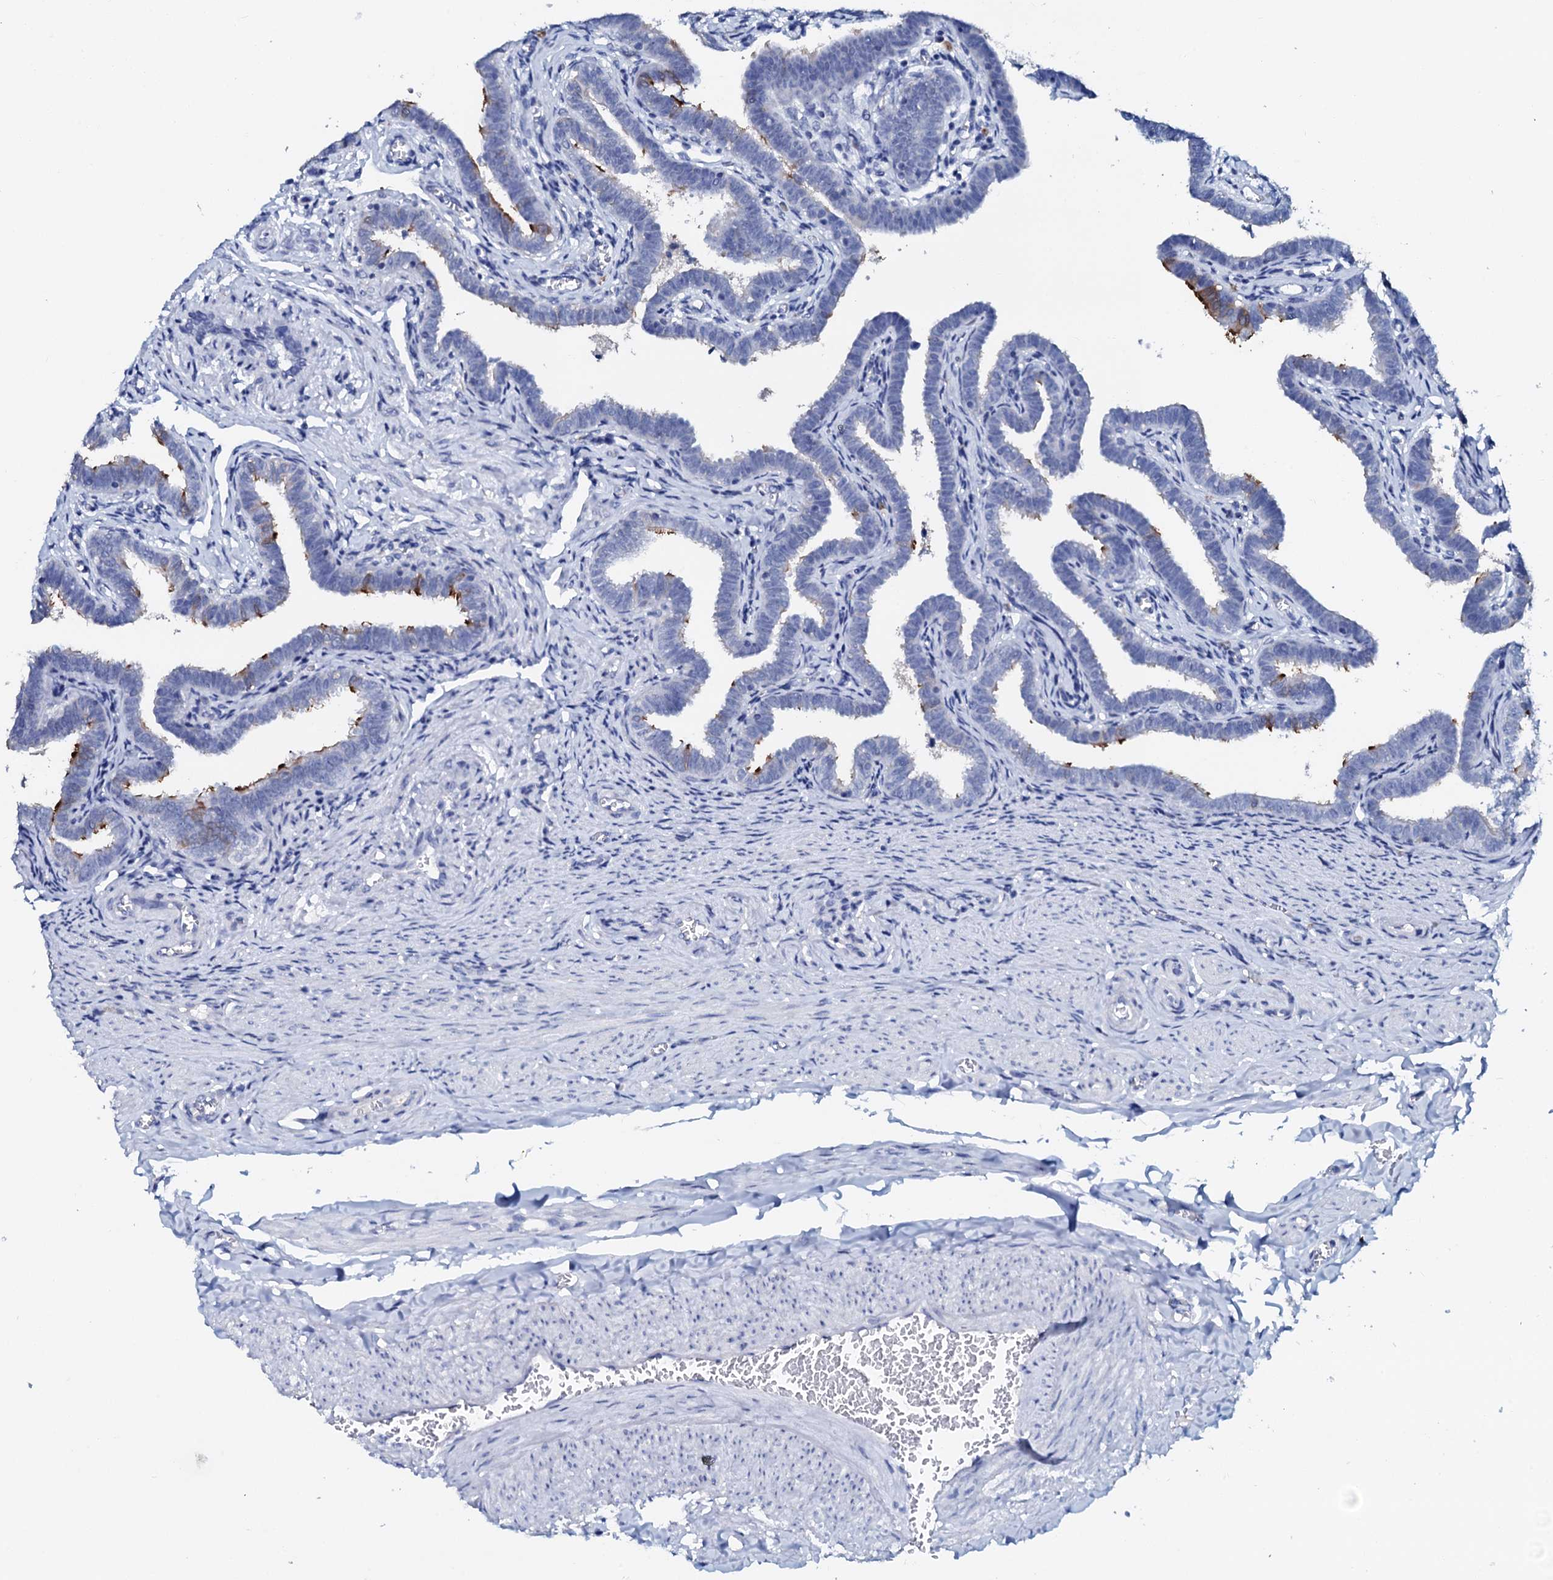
{"staining": {"intensity": "strong", "quantity": "<25%", "location": "cytoplasmic/membranous"}, "tissue": "fallopian tube", "cell_type": "Glandular cells", "image_type": "normal", "snomed": [{"axis": "morphology", "description": "Normal tissue, NOS"}, {"axis": "topography", "description": "Fallopian tube"}], "caption": "A brown stain labels strong cytoplasmic/membranous staining of a protein in glandular cells of benign fallopian tube.", "gene": "AMER2", "patient": {"sex": "female", "age": 36}}